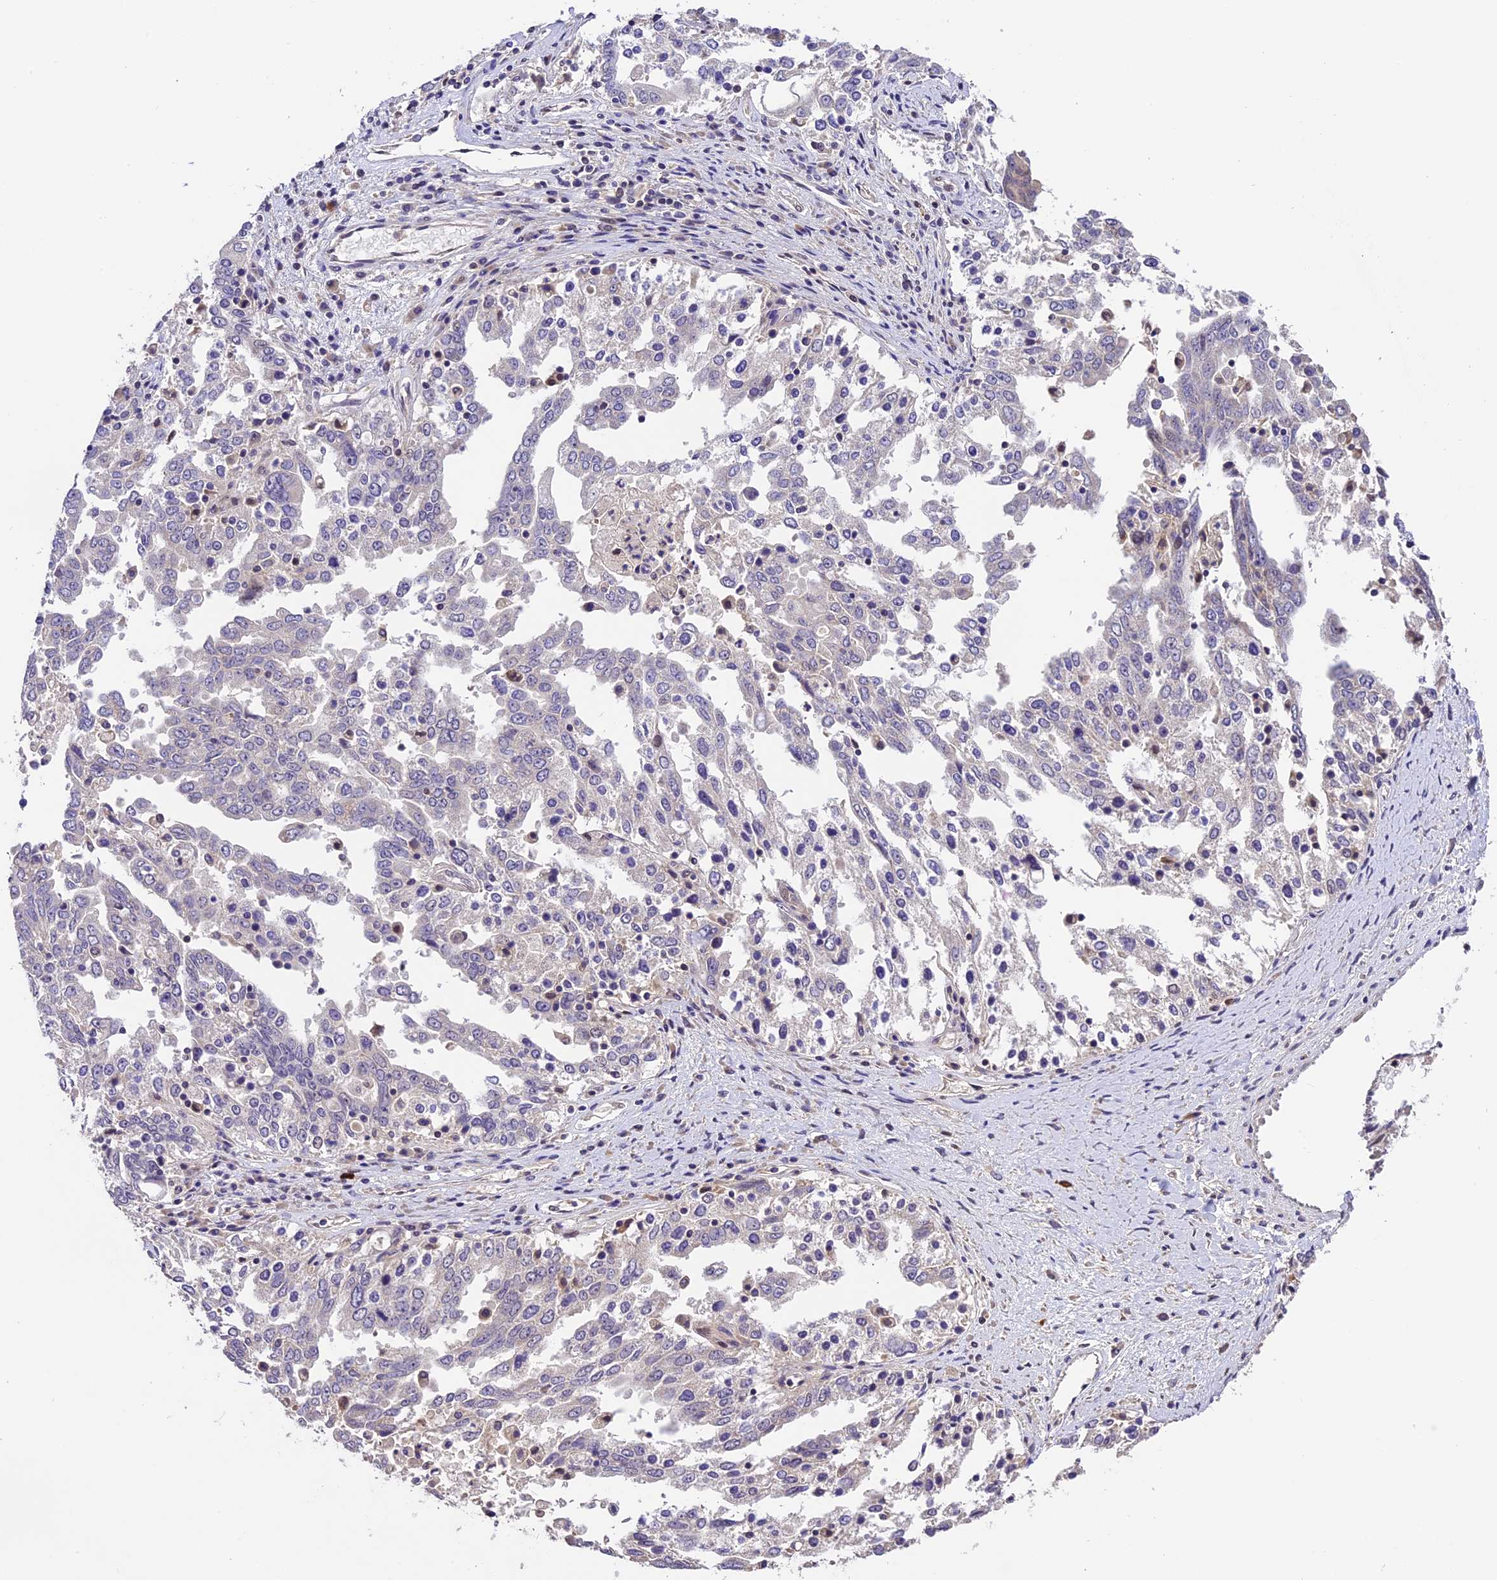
{"staining": {"intensity": "negative", "quantity": "none", "location": "none"}, "tissue": "ovarian cancer", "cell_type": "Tumor cells", "image_type": "cancer", "snomed": [{"axis": "morphology", "description": "Carcinoma, endometroid"}, {"axis": "topography", "description": "Ovary"}], "caption": "High power microscopy histopathology image of an immunohistochemistry image of ovarian endometroid carcinoma, revealing no significant staining in tumor cells.", "gene": "DGKH", "patient": {"sex": "female", "age": 62}}